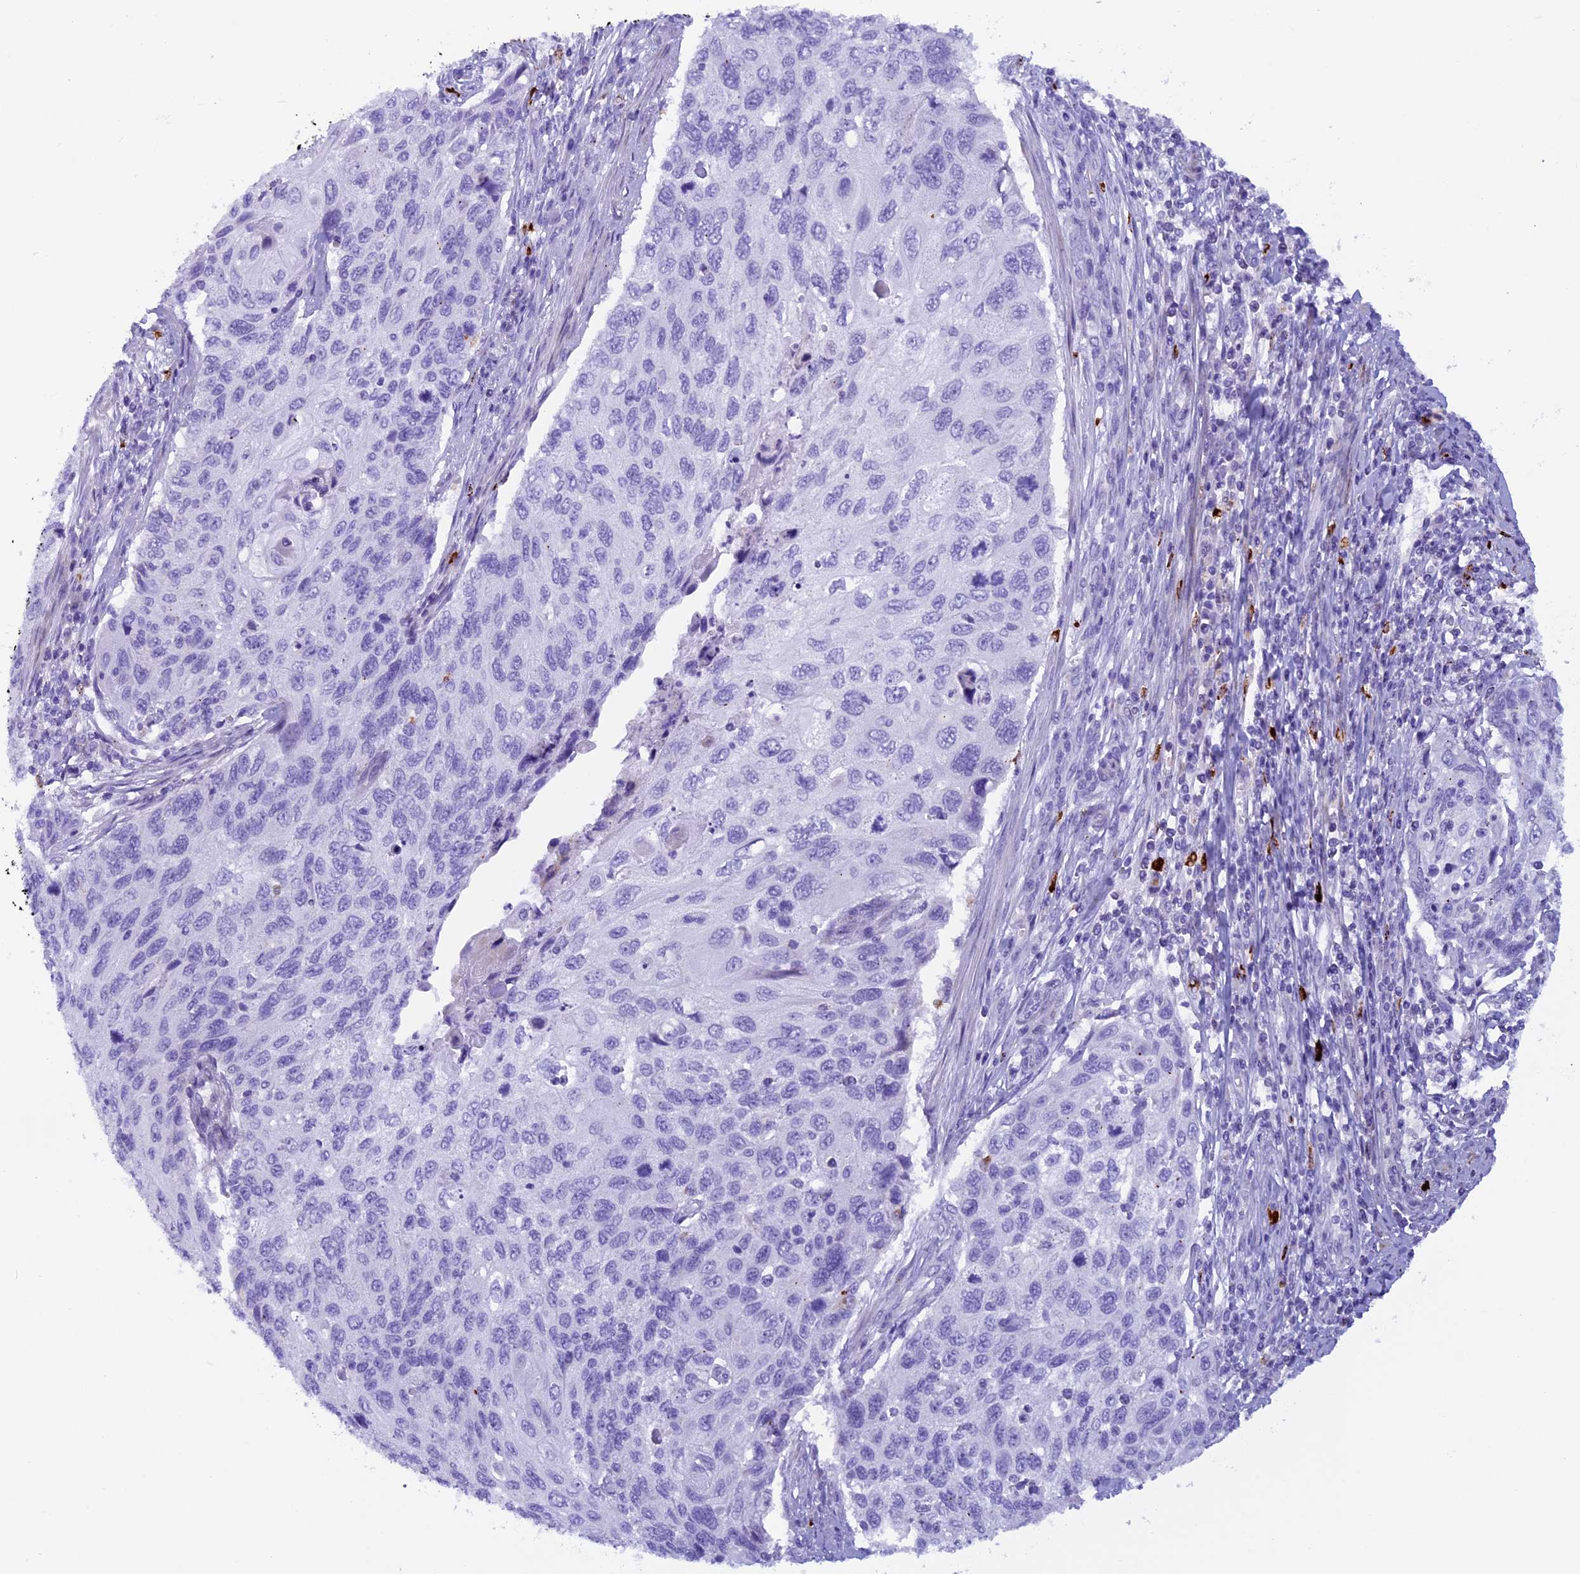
{"staining": {"intensity": "negative", "quantity": "none", "location": "none"}, "tissue": "cervical cancer", "cell_type": "Tumor cells", "image_type": "cancer", "snomed": [{"axis": "morphology", "description": "Squamous cell carcinoma, NOS"}, {"axis": "topography", "description": "Cervix"}], "caption": "A high-resolution histopathology image shows immunohistochemistry staining of squamous cell carcinoma (cervical), which displays no significant expression in tumor cells. (Brightfield microscopy of DAB immunohistochemistry at high magnification).", "gene": "RTTN", "patient": {"sex": "female", "age": 70}}